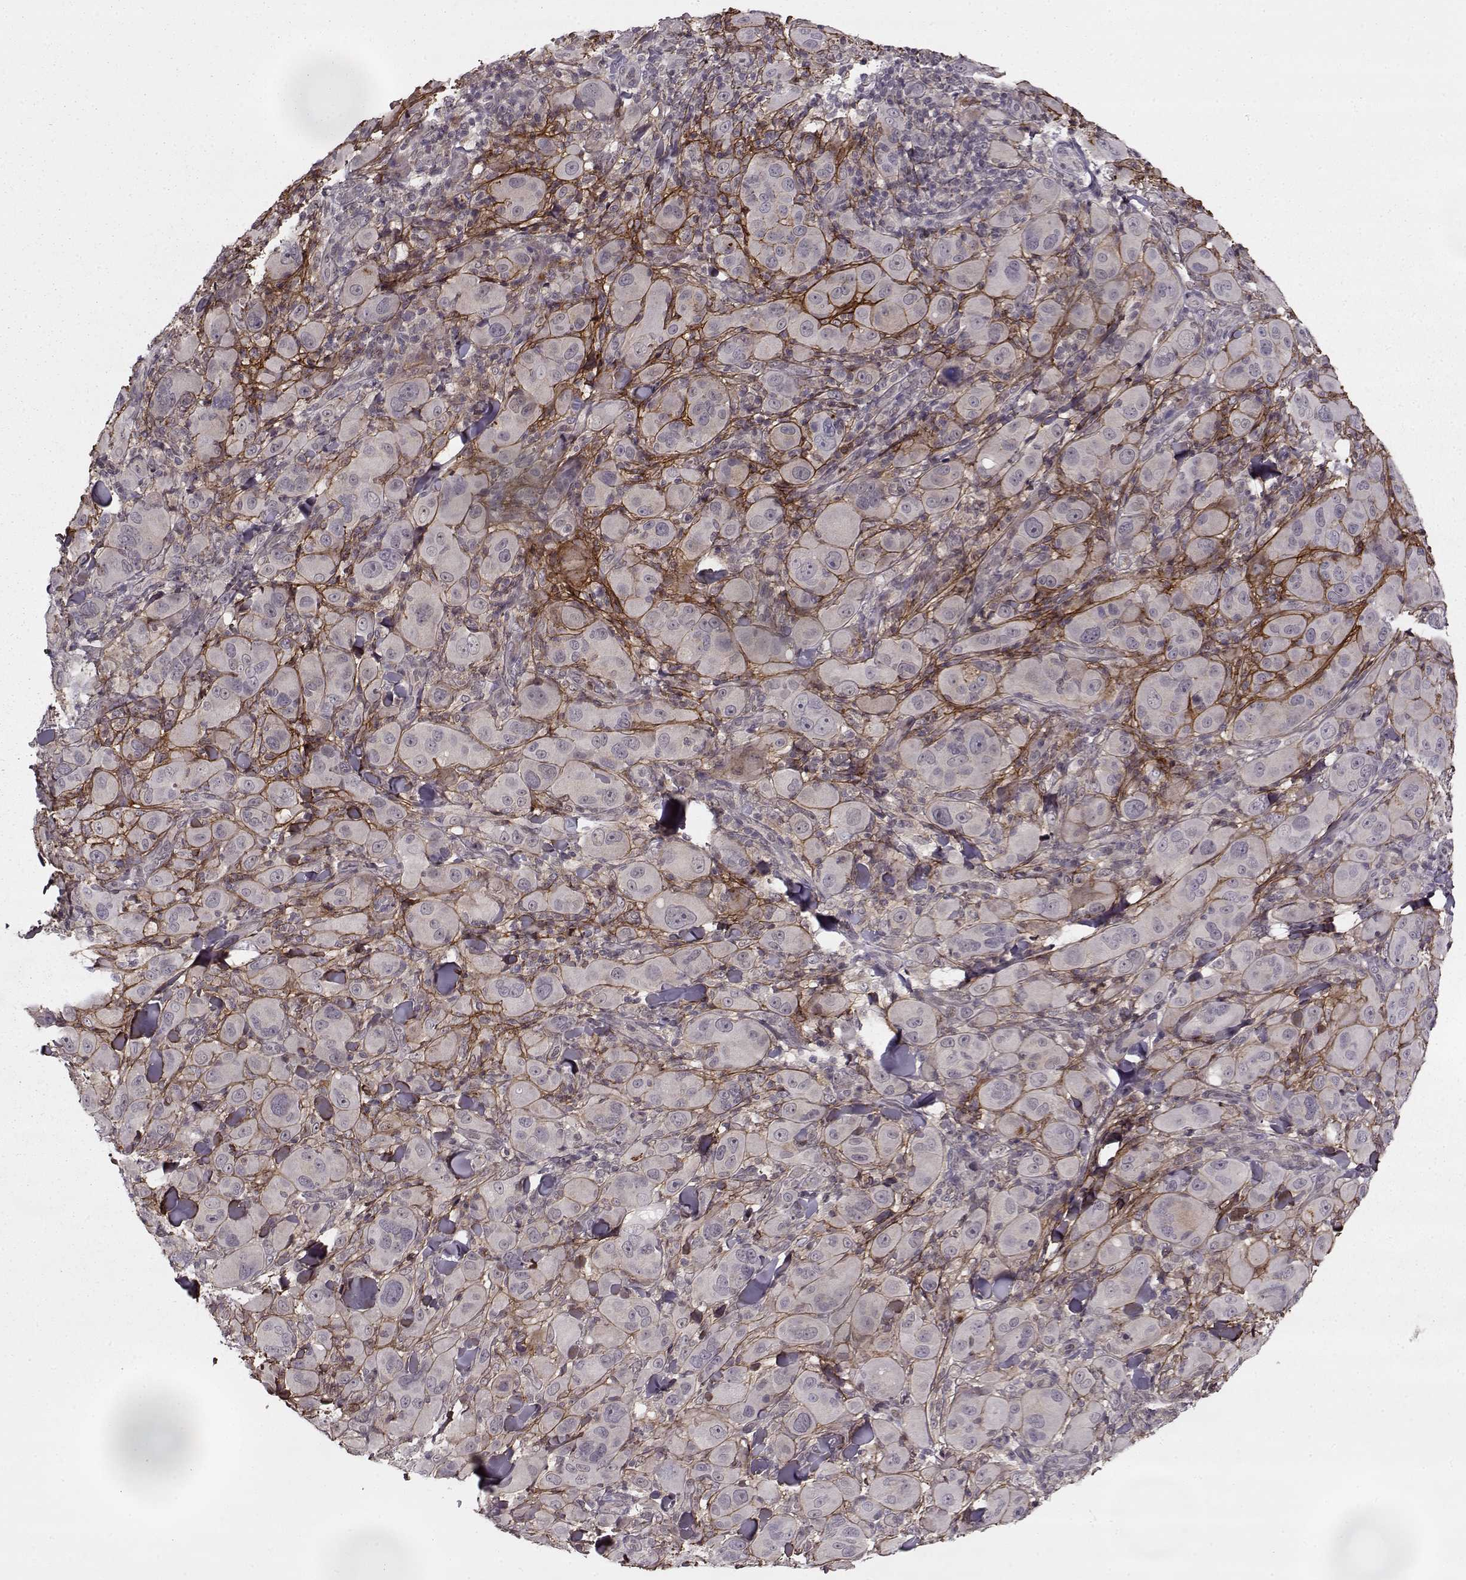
{"staining": {"intensity": "strong", "quantity": "25%-75%", "location": "cytoplasmic/membranous"}, "tissue": "melanoma", "cell_type": "Tumor cells", "image_type": "cancer", "snomed": [{"axis": "morphology", "description": "Malignant melanoma, NOS"}, {"axis": "topography", "description": "Skin"}], "caption": "There is high levels of strong cytoplasmic/membranous expression in tumor cells of malignant melanoma, as demonstrated by immunohistochemical staining (brown color).", "gene": "DENND4B", "patient": {"sex": "female", "age": 87}}